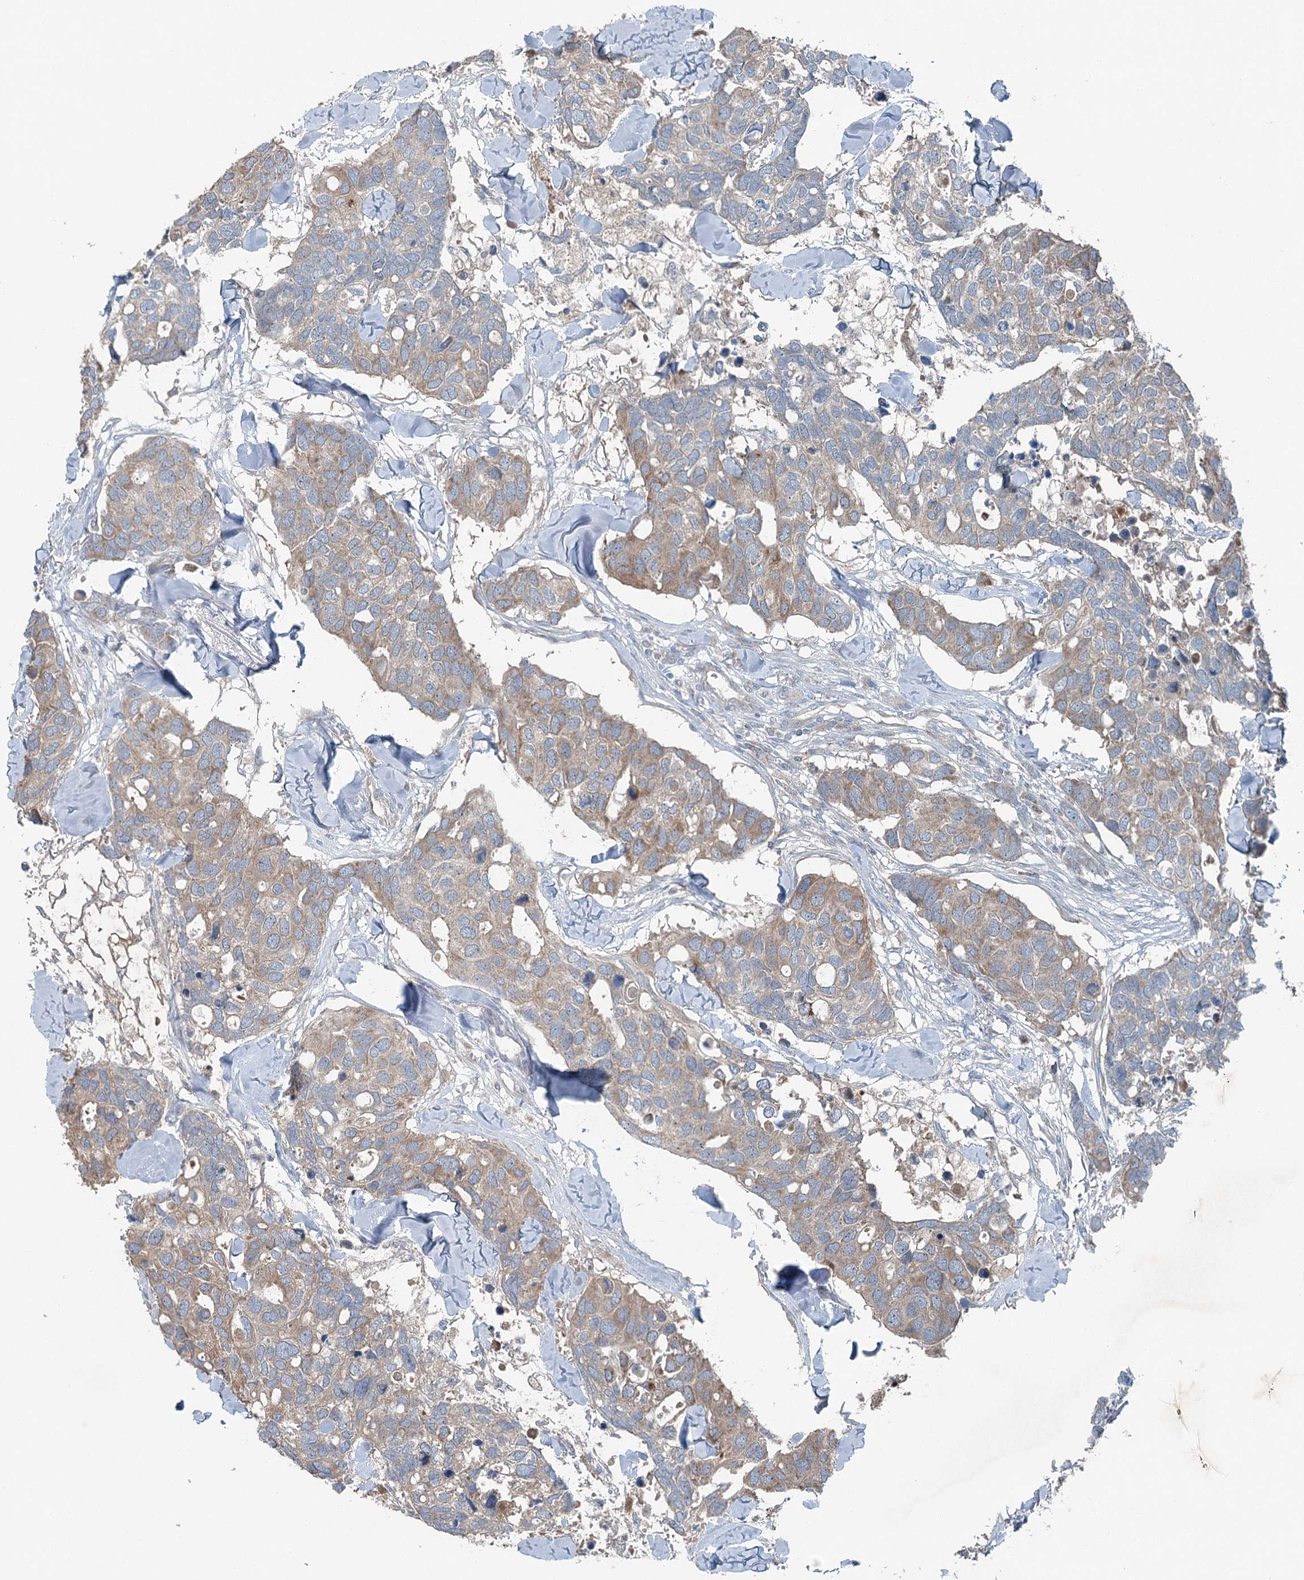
{"staining": {"intensity": "weak", "quantity": "25%-75%", "location": "cytoplasmic/membranous"}, "tissue": "breast cancer", "cell_type": "Tumor cells", "image_type": "cancer", "snomed": [{"axis": "morphology", "description": "Duct carcinoma"}, {"axis": "topography", "description": "Breast"}], "caption": "Immunohistochemistry (IHC) (DAB) staining of breast infiltrating ductal carcinoma displays weak cytoplasmic/membranous protein positivity in about 25%-75% of tumor cells.", "gene": "CHCHD5", "patient": {"sex": "female", "age": 83}}